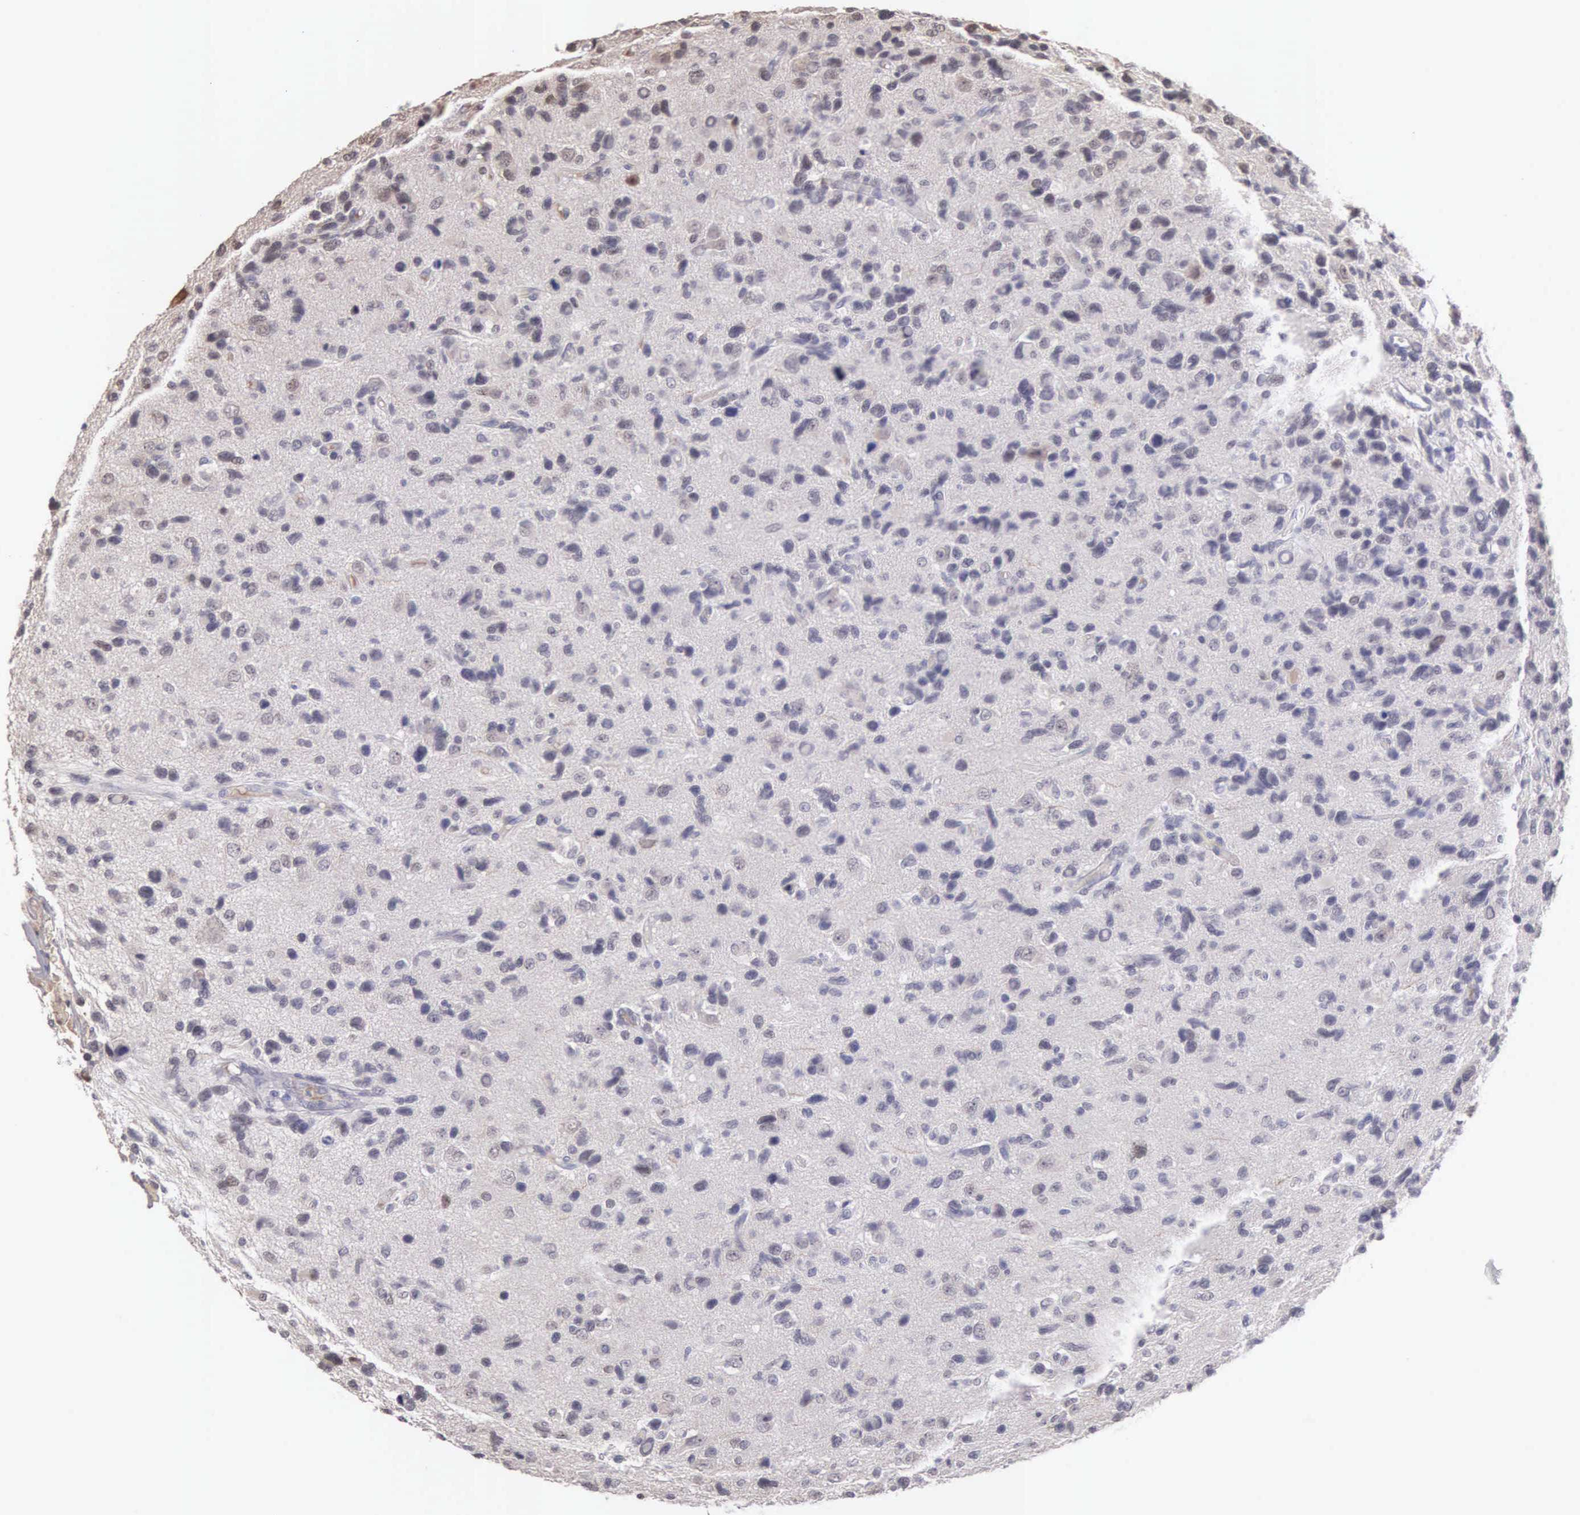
{"staining": {"intensity": "moderate", "quantity": "<25%", "location": "nuclear"}, "tissue": "glioma", "cell_type": "Tumor cells", "image_type": "cancer", "snomed": [{"axis": "morphology", "description": "Glioma, malignant, High grade"}, {"axis": "topography", "description": "Brain"}], "caption": "Protein staining of malignant high-grade glioma tissue exhibits moderate nuclear expression in approximately <25% of tumor cells.", "gene": "HMGXB4", "patient": {"sex": "male", "age": 77}}